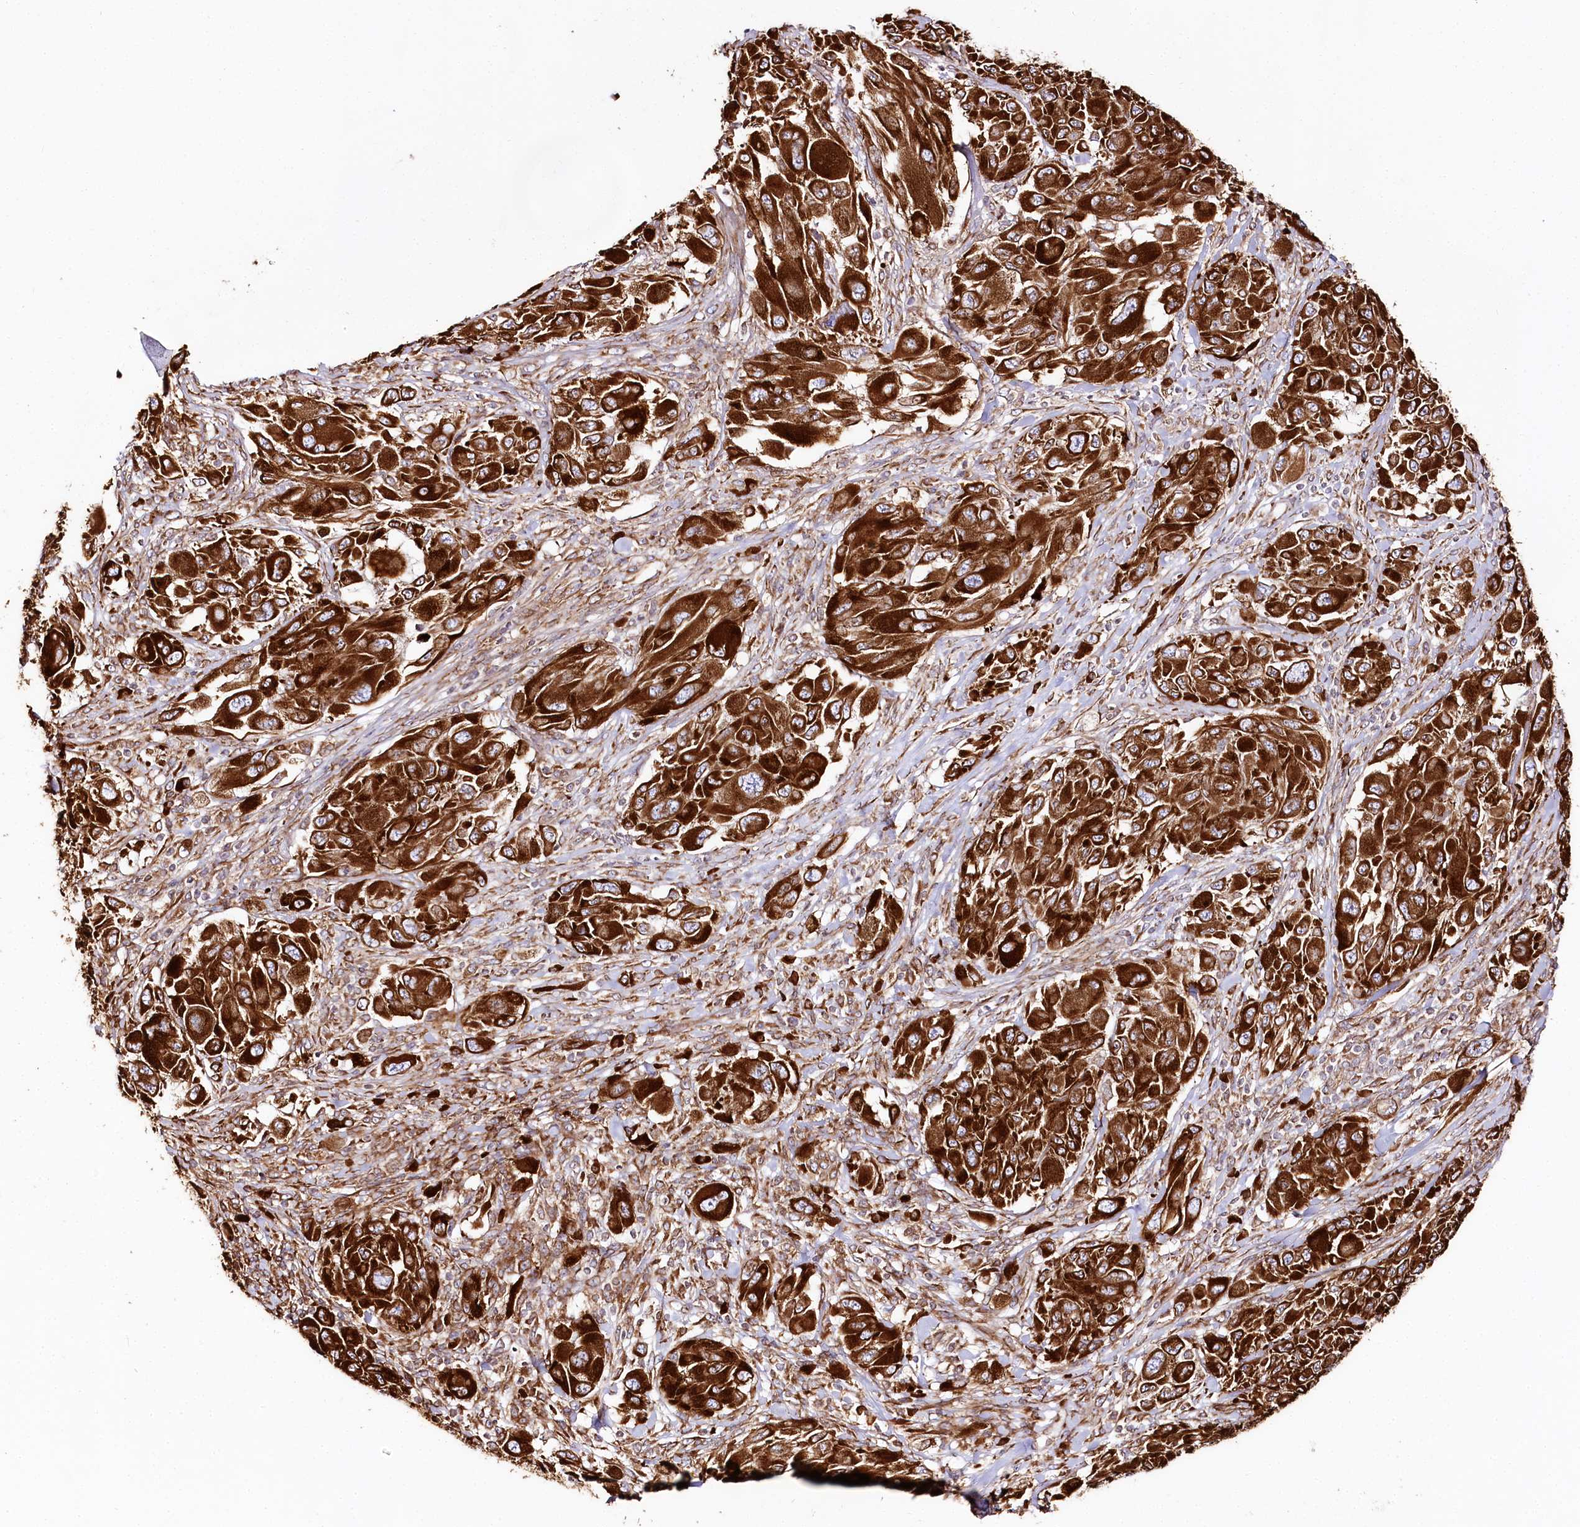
{"staining": {"intensity": "strong", "quantity": ">75%", "location": "cytoplasmic/membranous"}, "tissue": "melanoma", "cell_type": "Tumor cells", "image_type": "cancer", "snomed": [{"axis": "morphology", "description": "Malignant melanoma, NOS"}, {"axis": "topography", "description": "Skin"}], "caption": "Protein staining shows strong cytoplasmic/membranous staining in approximately >75% of tumor cells in malignant melanoma.", "gene": "CNPY2", "patient": {"sex": "female", "age": 91}}